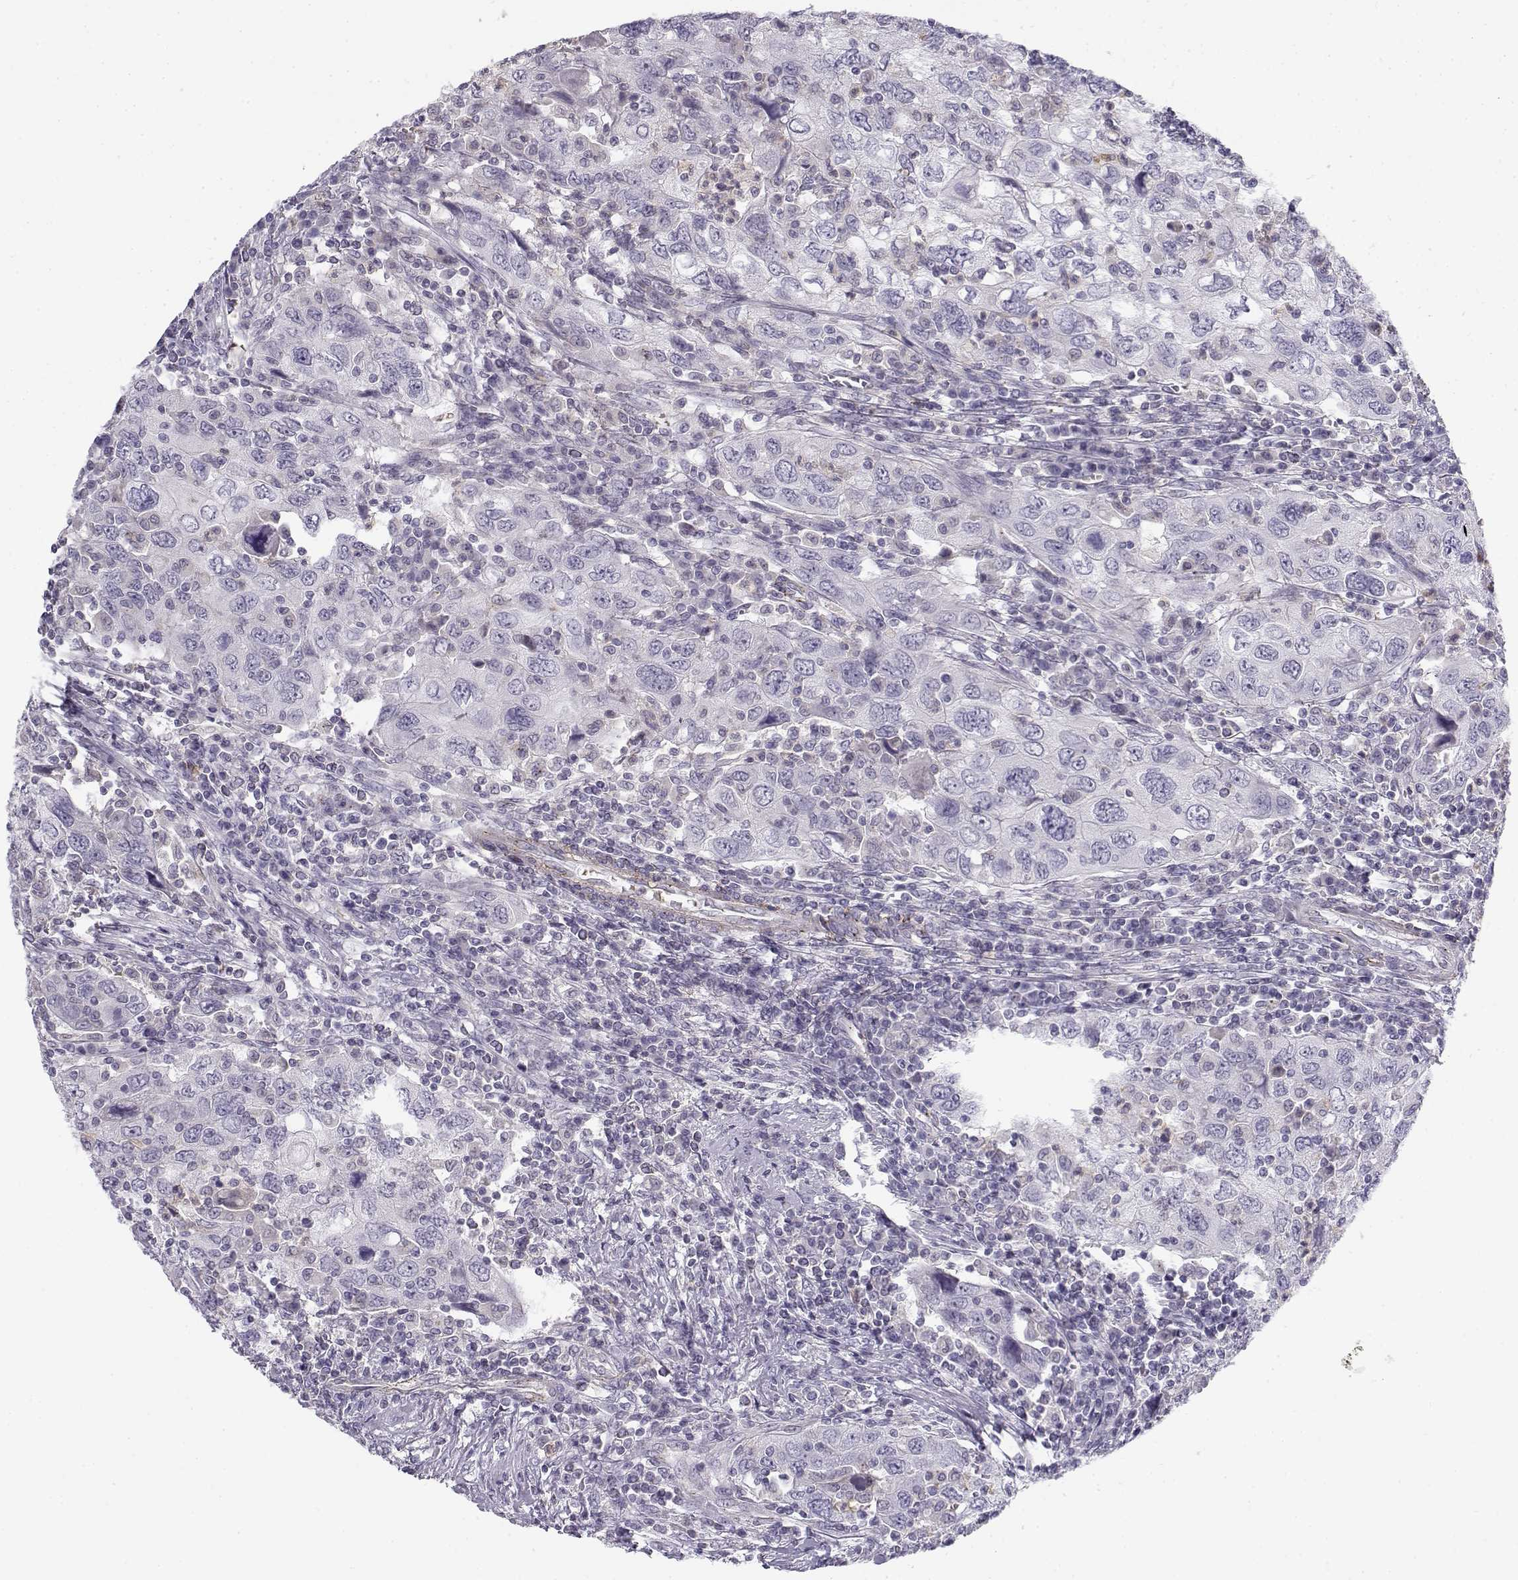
{"staining": {"intensity": "negative", "quantity": "none", "location": "none"}, "tissue": "urothelial cancer", "cell_type": "Tumor cells", "image_type": "cancer", "snomed": [{"axis": "morphology", "description": "Urothelial carcinoma, High grade"}, {"axis": "topography", "description": "Urinary bladder"}], "caption": "Immunohistochemistry image of urothelial cancer stained for a protein (brown), which displays no positivity in tumor cells.", "gene": "MYO1A", "patient": {"sex": "male", "age": 76}}